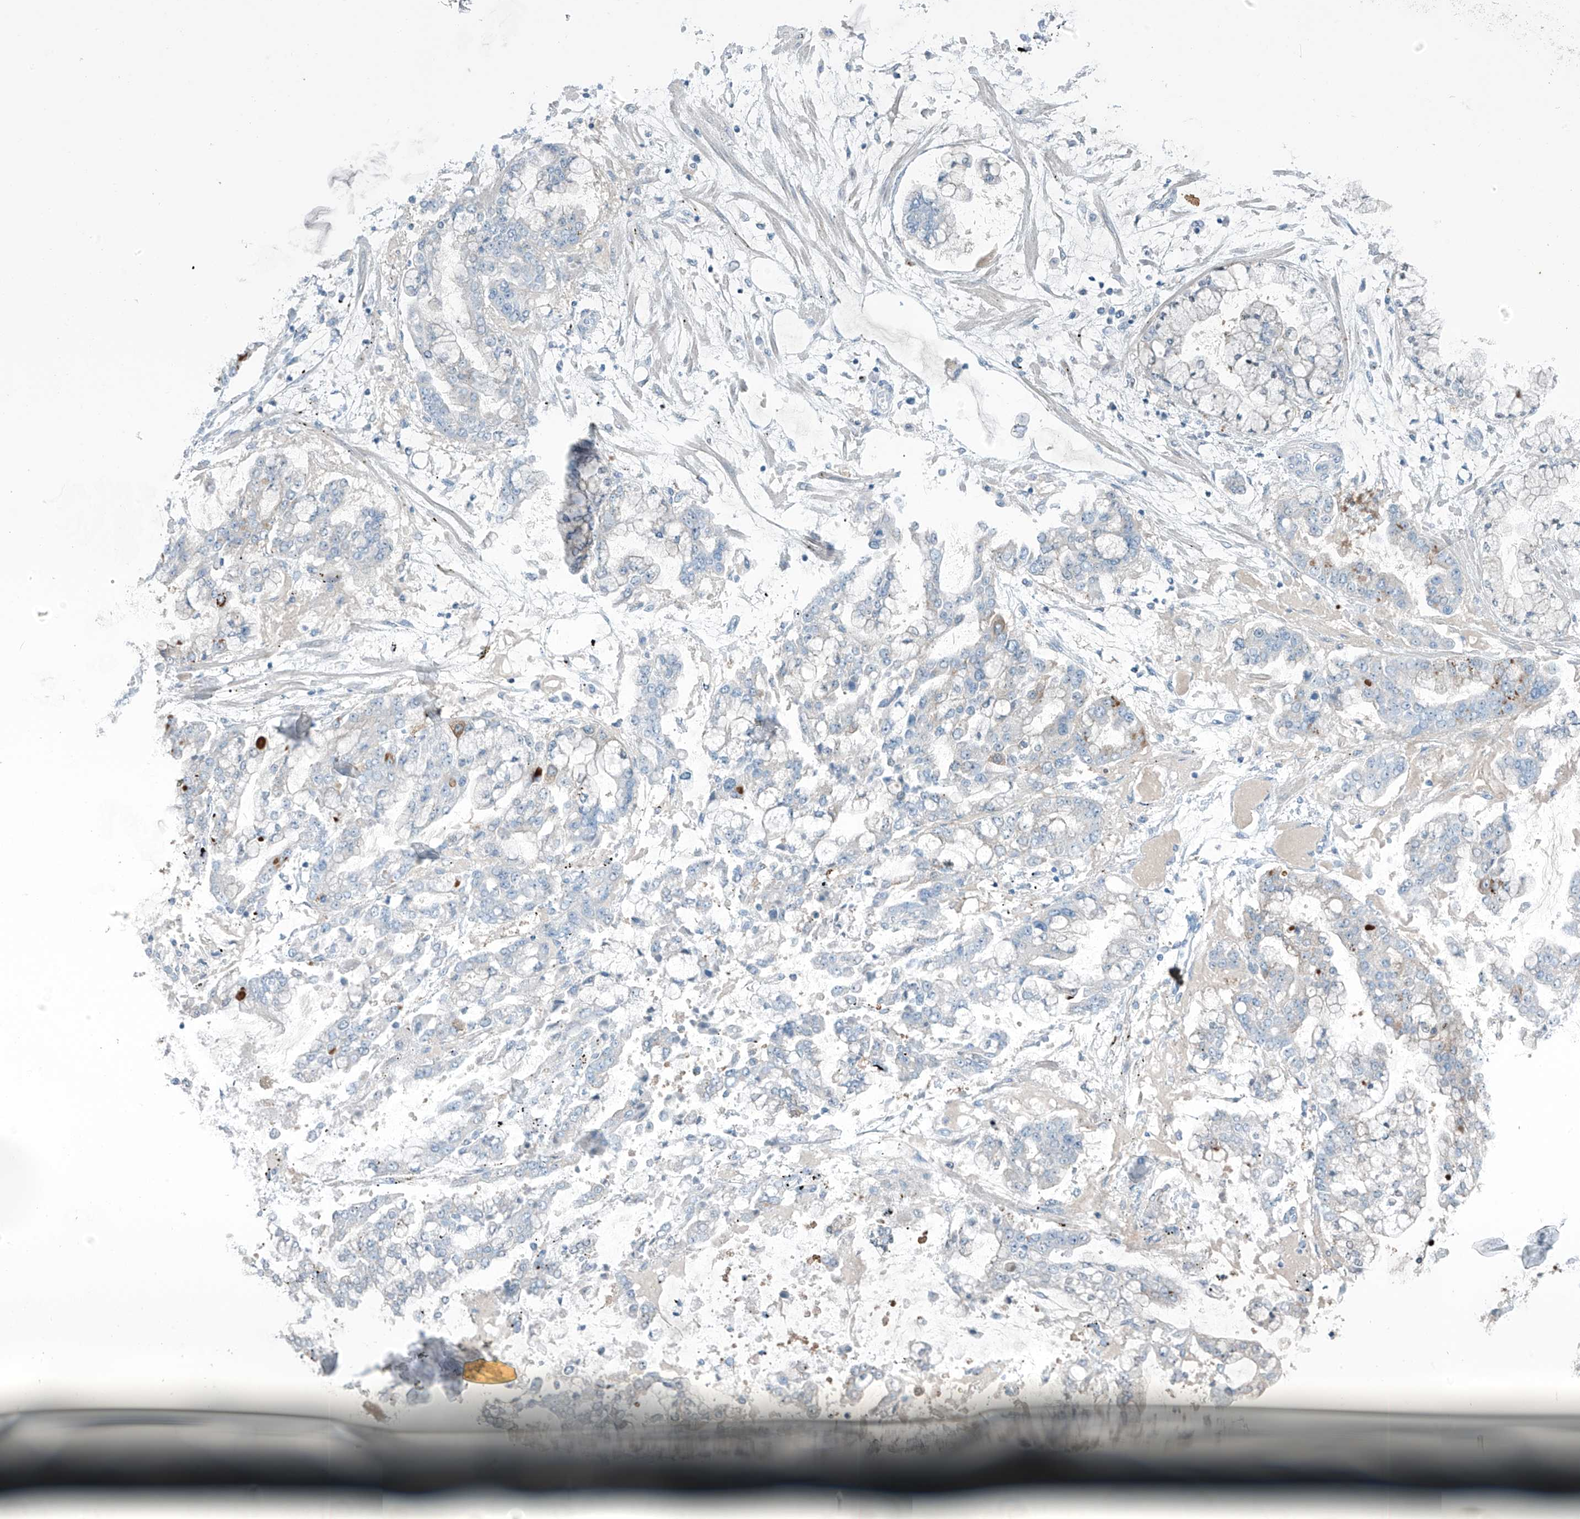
{"staining": {"intensity": "negative", "quantity": "none", "location": "none"}, "tissue": "stomach cancer", "cell_type": "Tumor cells", "image_type": "cancer", "snomed": [{"axis": "morphology", "description": "Normal tissue, NOS"}, {"axis": "morphology", "description": "Adenocarcinoma, NOS"}, {"axis": "topography", "description": "Stomach, upper"}, {"axis": "topography", "description": "Stomach"}], "caption": "Stomach cancer (adenocarcinoma) was stained to show a protein in brown. There is no significant staining in tumor cells.", "gene": "SLC25A43", "patient": {"sex": "male", "age": 76}}